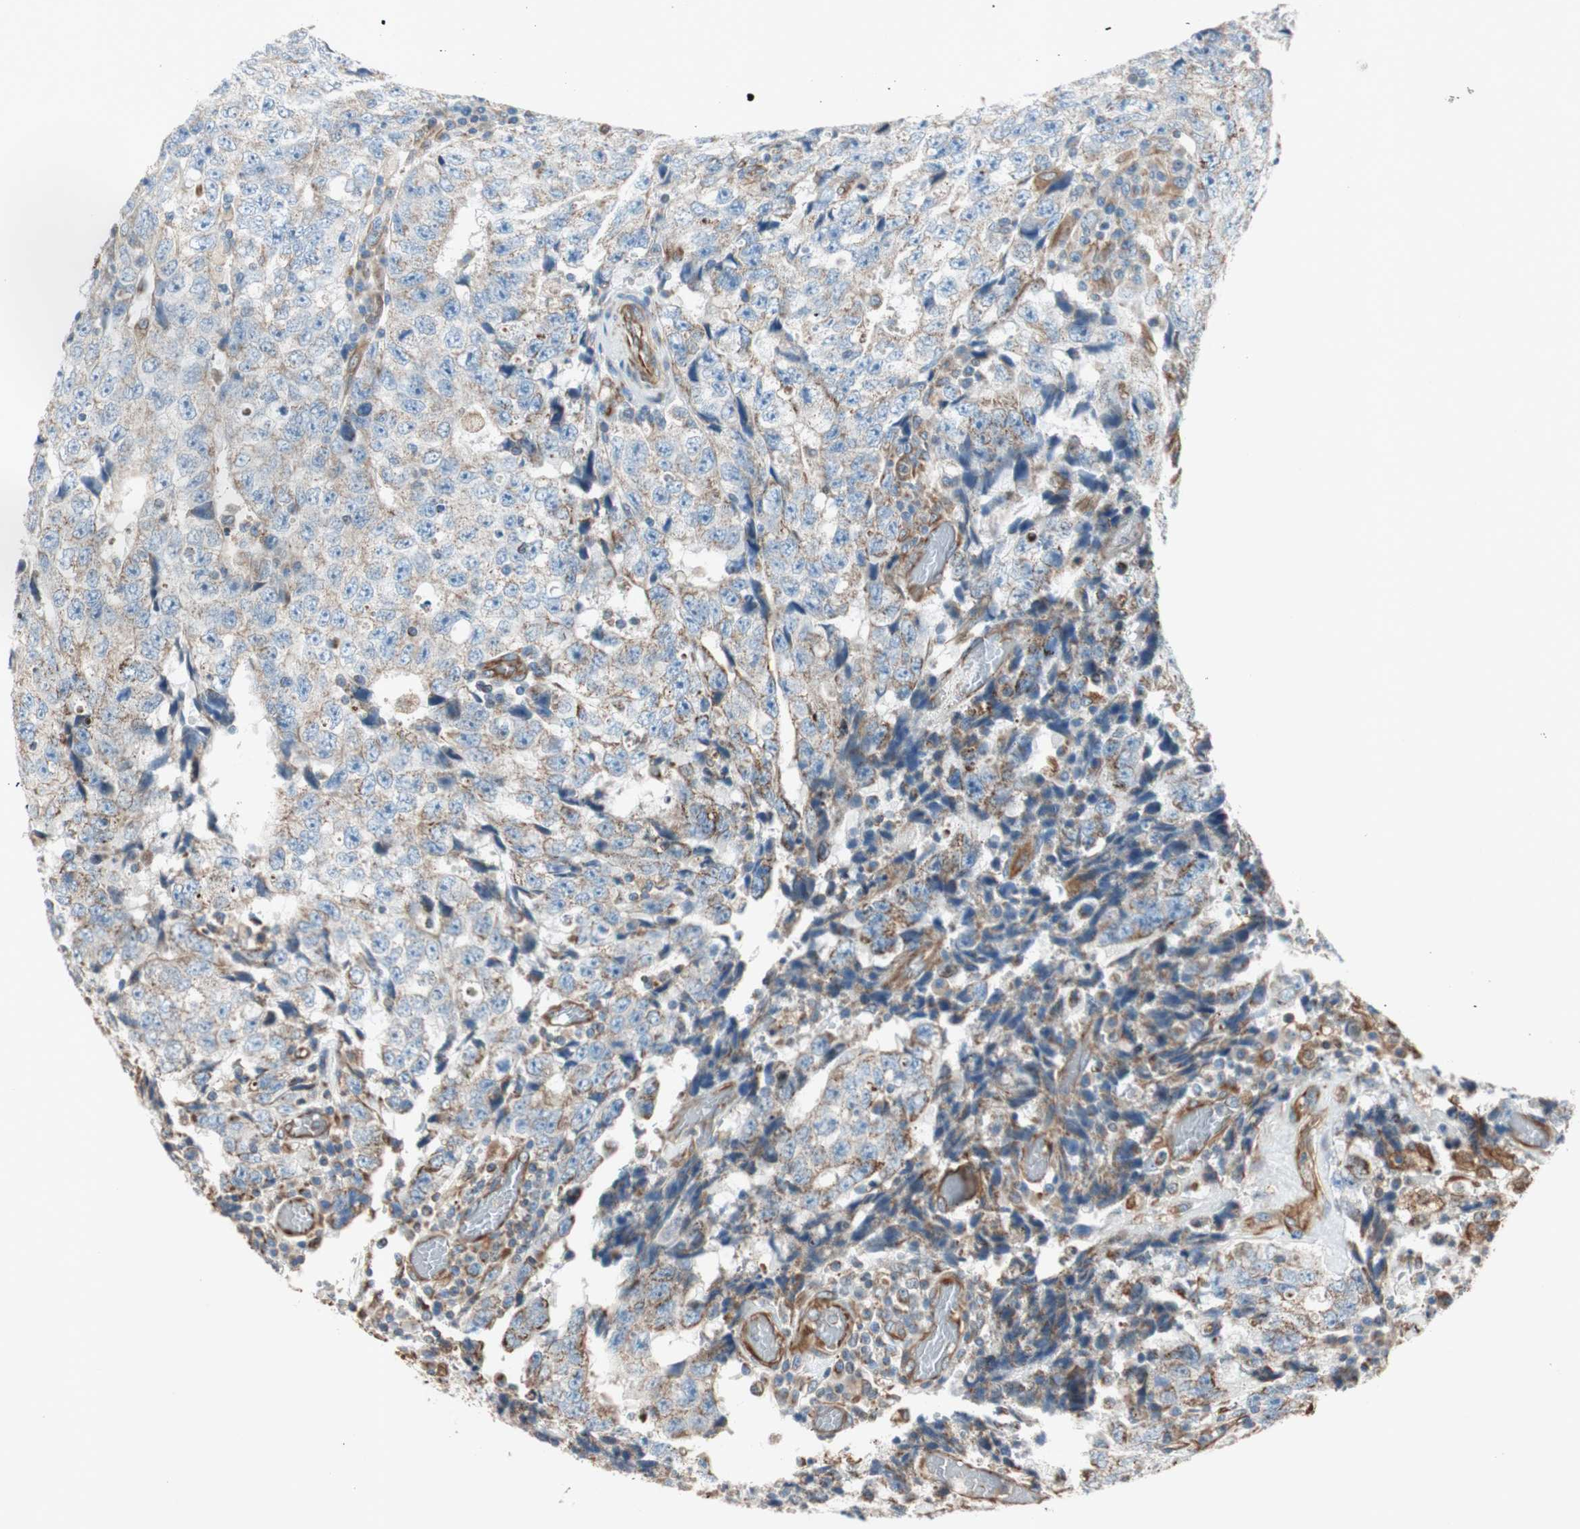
{"staining": {"intensity": "weak", "quantity": "25%-75%", "location": "cytoplasmic/membranous"}, "tissue": "testis cancer", "cell_type": "Tumor cells", "image_type": "cancer", "snomed": [{"axis": "morphology", "description": "Necrosis, NOS"}, {"axis": "morphology", "description": "Carcinoma, Embryonal, NOS"}, {"axis": "topography", "description": "Testis"}], "caption": "Human testis embryonal carcinoma stained with a protein marker exhibits weak staining in tumor cells.", "gene": "SRCIN1", "patient": {"sex": "male", "age": 19}}